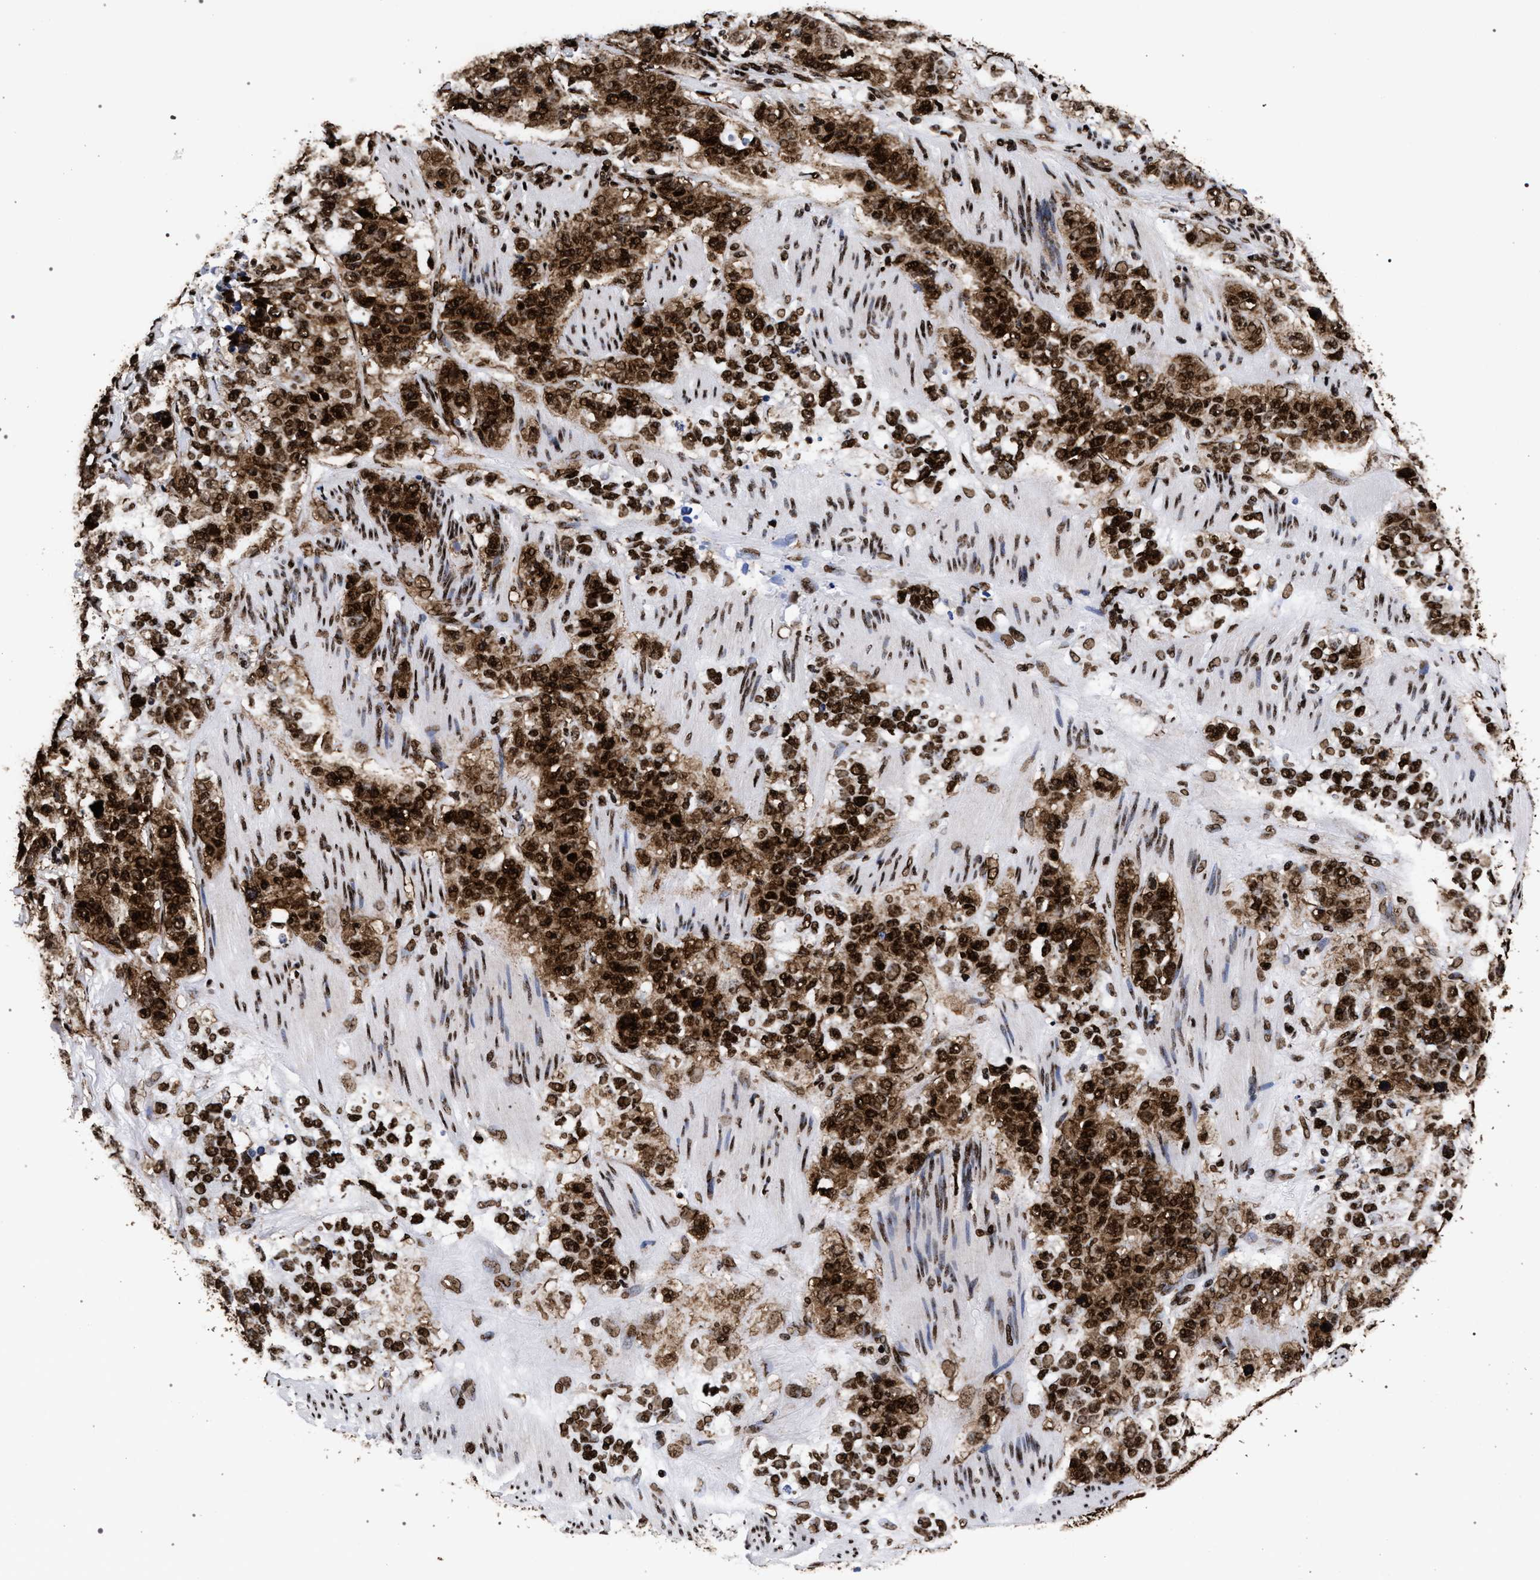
{"staining": {"intensity": "strong", "quantity": ">75%", "location": "cytoplasmic/membranous,nuclear"}, "tissue": "stomach cancer", "cell_type": "Tumor cells", "image_type": "cancer", "snomed": [{"axis": "morphology", "description": "Adenocarcinoma, NOS"}, {"axis": "topography", "description": "Stomach"}], "caption": "IHC photomicrograph of human stomach cancer stained for a protein (brown), which demonstrates high levels of strong cytoplasmic/membranous and nuclear staining in about >75% of tumor cells.", "gene": "HNRNPA1", "patient": {"sex": "male", "age": 48}}